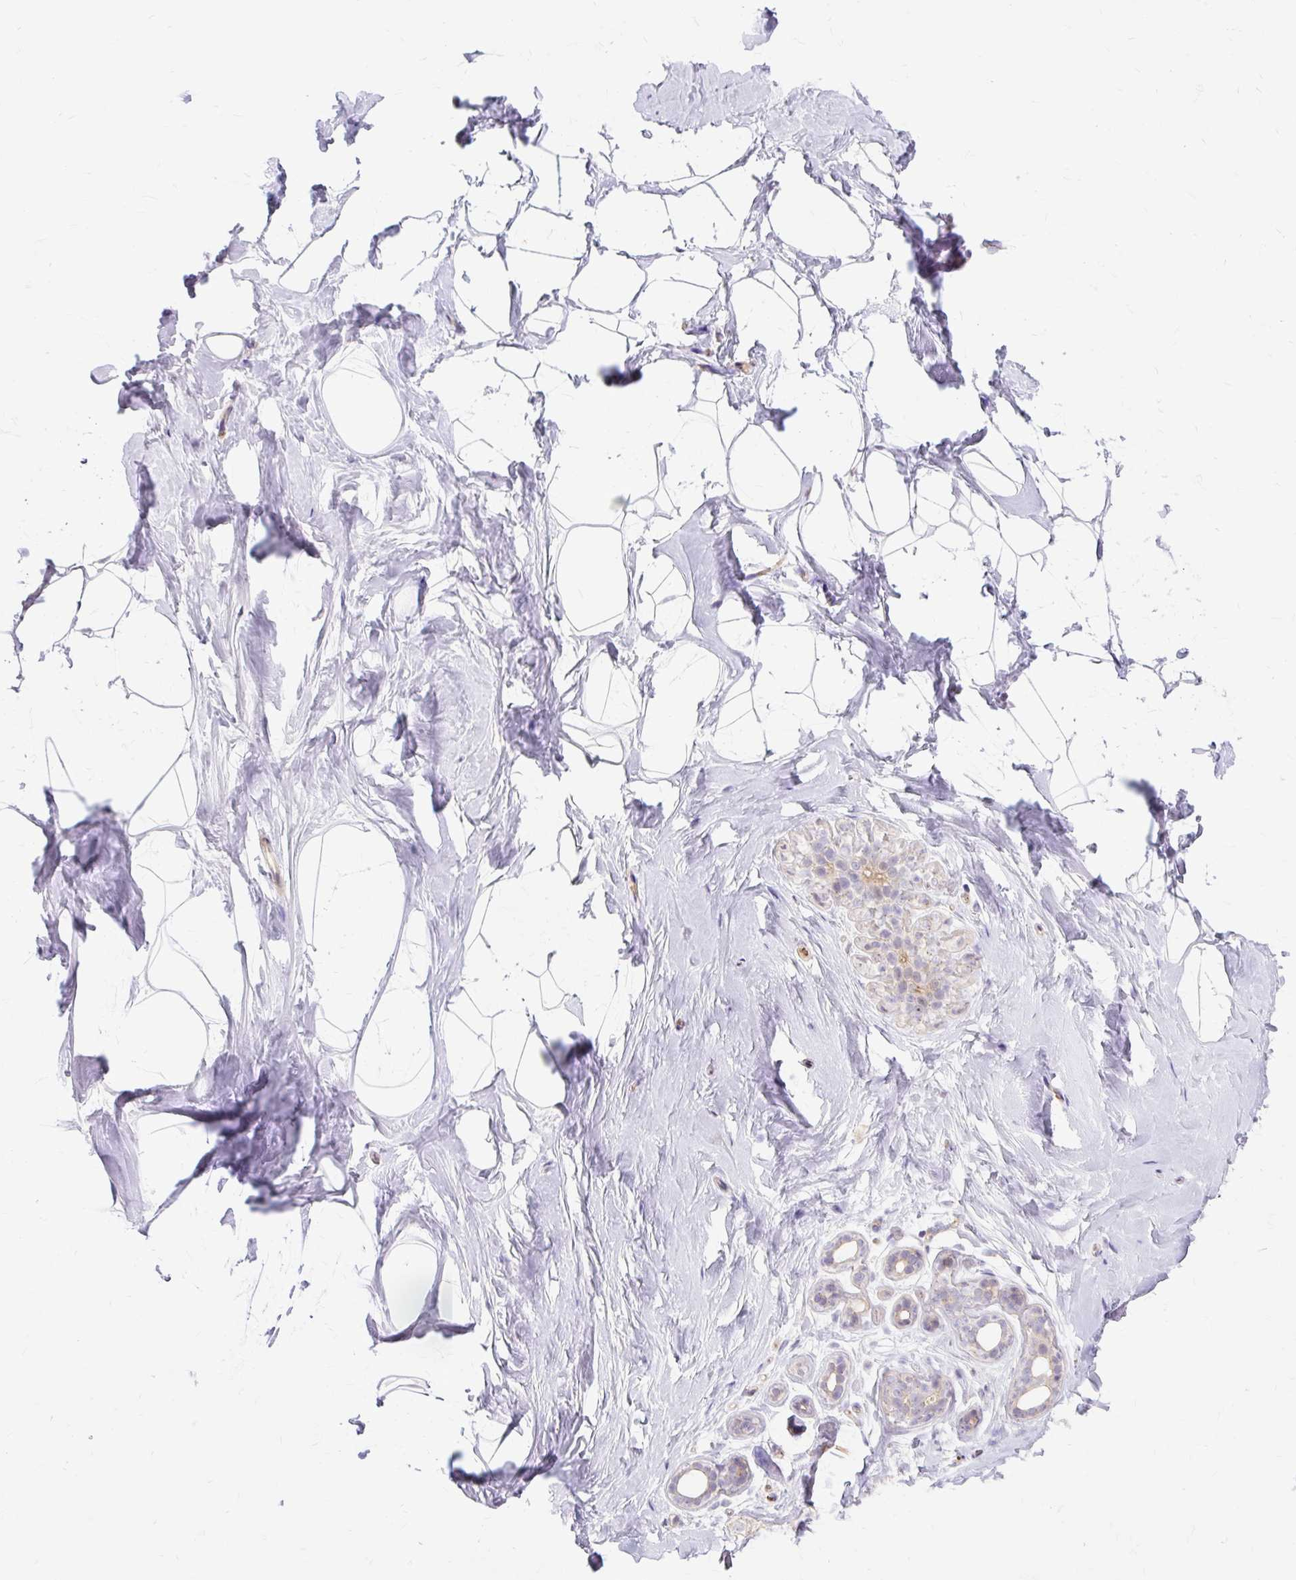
{"staining": {"intensity": "negative", "quantity": "none", "location": "none"}, "tissue": "breast", "cell_type": "Adipocytes", "image_type": "normal", "snomed": [{"axis": "morphology", "description": "Normal tissue, NOS"}, {"axis": "topography", "description": "Breast"}], "caption": "Immunohistochemistry (IHC) micrograph of benign breast: human breast stained with DAB (3,3'-diaminobenzidine) reveals no significant protein expression in adipocytes. Nuclei are stained in blue.", "gene": "USHBP1", "patient": {"sex": "female", "age": 32}}